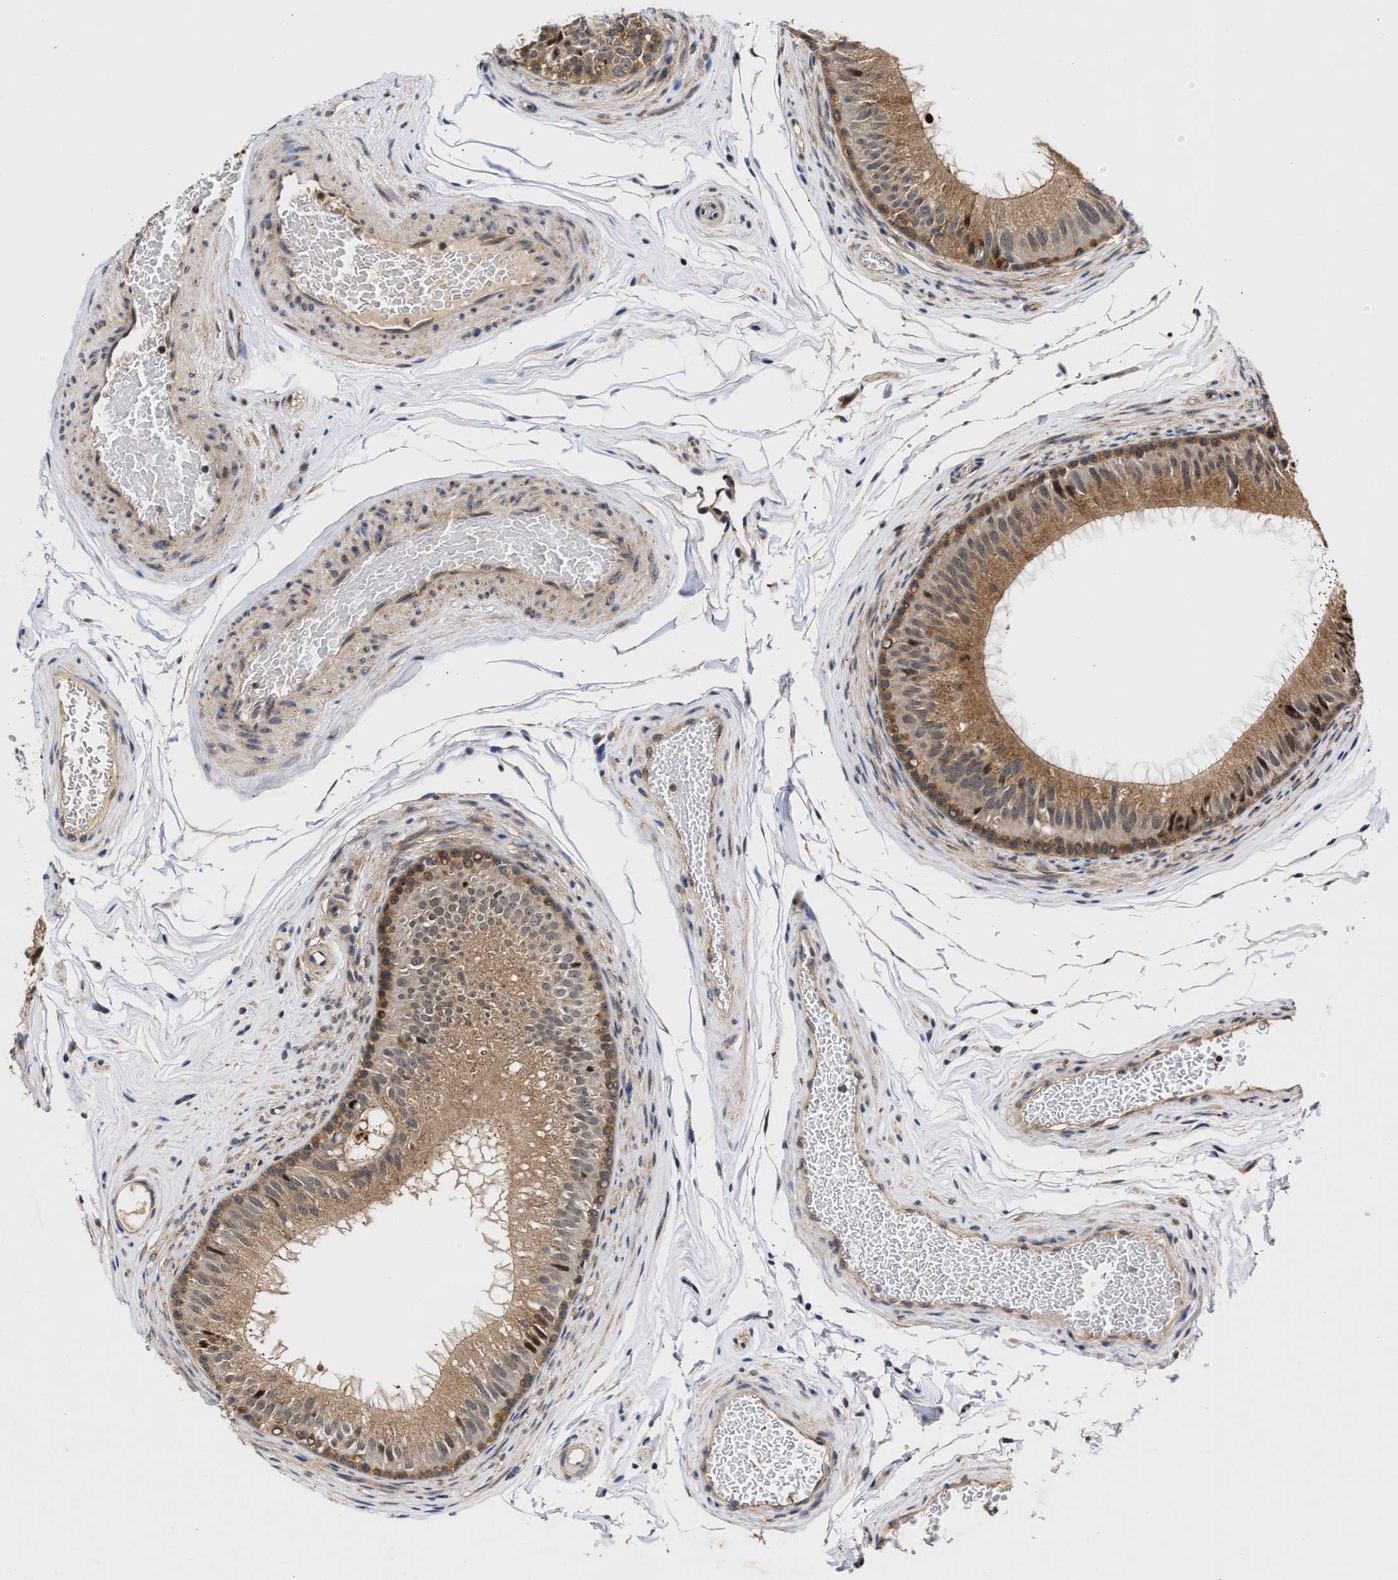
{"staining": {"intensity": "moderate", "quantity": ">75%", "location": "cytoplasmic/membranous"}, "tissue": "epididymis", "cell_type": "Glandular cells", "image_type": "normal", "snomed": [{"axis": "morphology", "description": "Normal tissue, NOS"}, {"axis": "topography", "description": "Testis"}, {"axis": "topography", "description": "Epididymis"}], "caption": "Protein staining by immunohistochemistry (IHC) displays moderate cytoplasmic/membranous expression in about >75% of glandular cells in benign epididymis.", "gene": "CLIP2", "patient": {"sex": "male", "age": 36}}